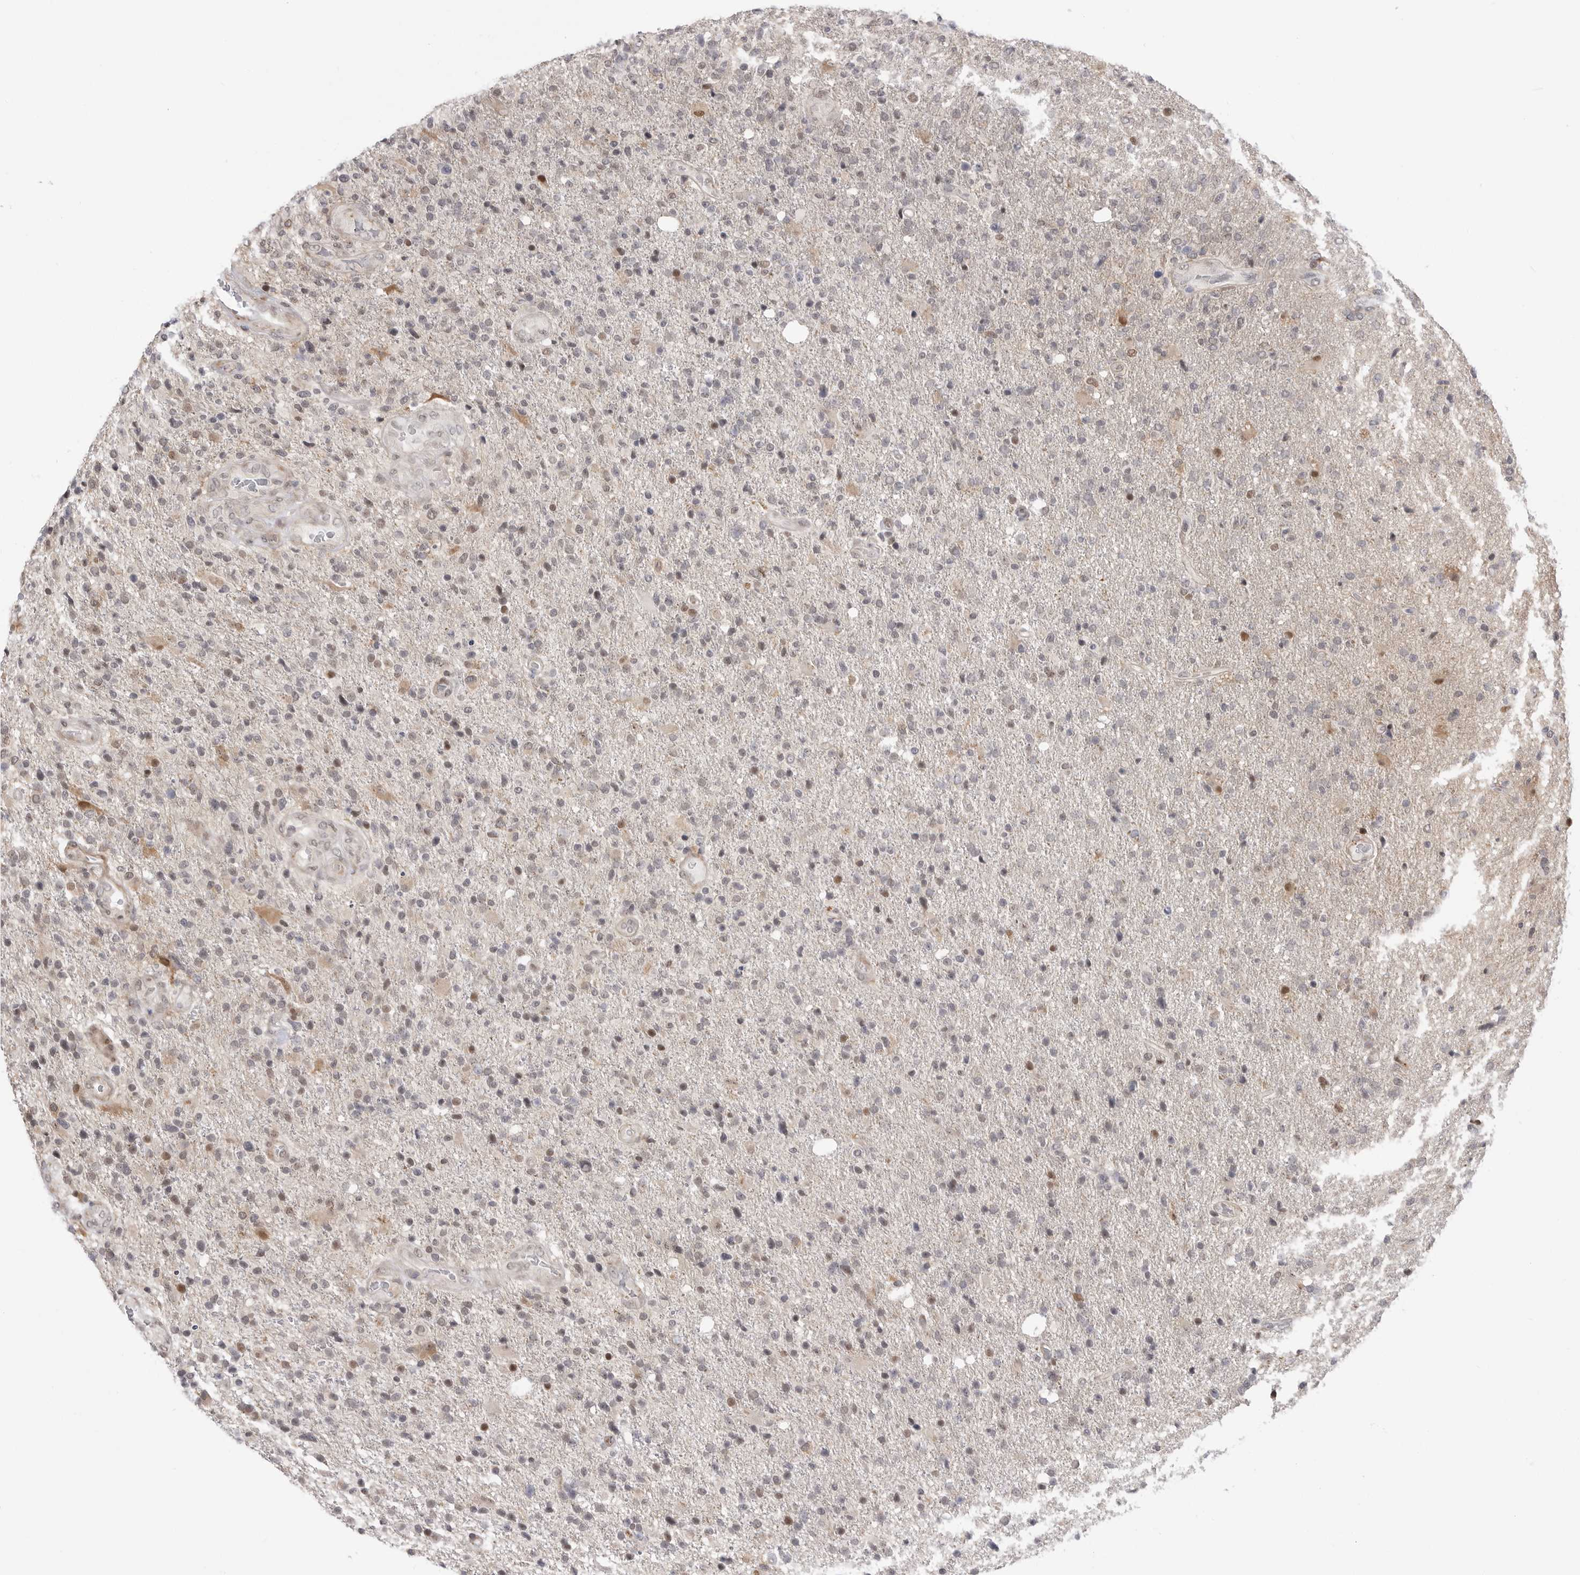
{"staining": {"intensity": "moderate", "quantity": "<25%", "location": "nuclear"}, "tissue": "glioma", "cell_type": "Tumor cells", "image_type": "cancer", "snomed": [{"axis": "morphology", "description": "Glioma, malignant, High grade"}, {"axis": "topography", "description": "Brain"}], "caption": "This is a micrograph of IHC staining of malignant high-grade glioma, which shows moderate positivity in the nuclear of tumor cells.", "gene": "GGT6", "patient": {"sex": "male", "age": 72}}